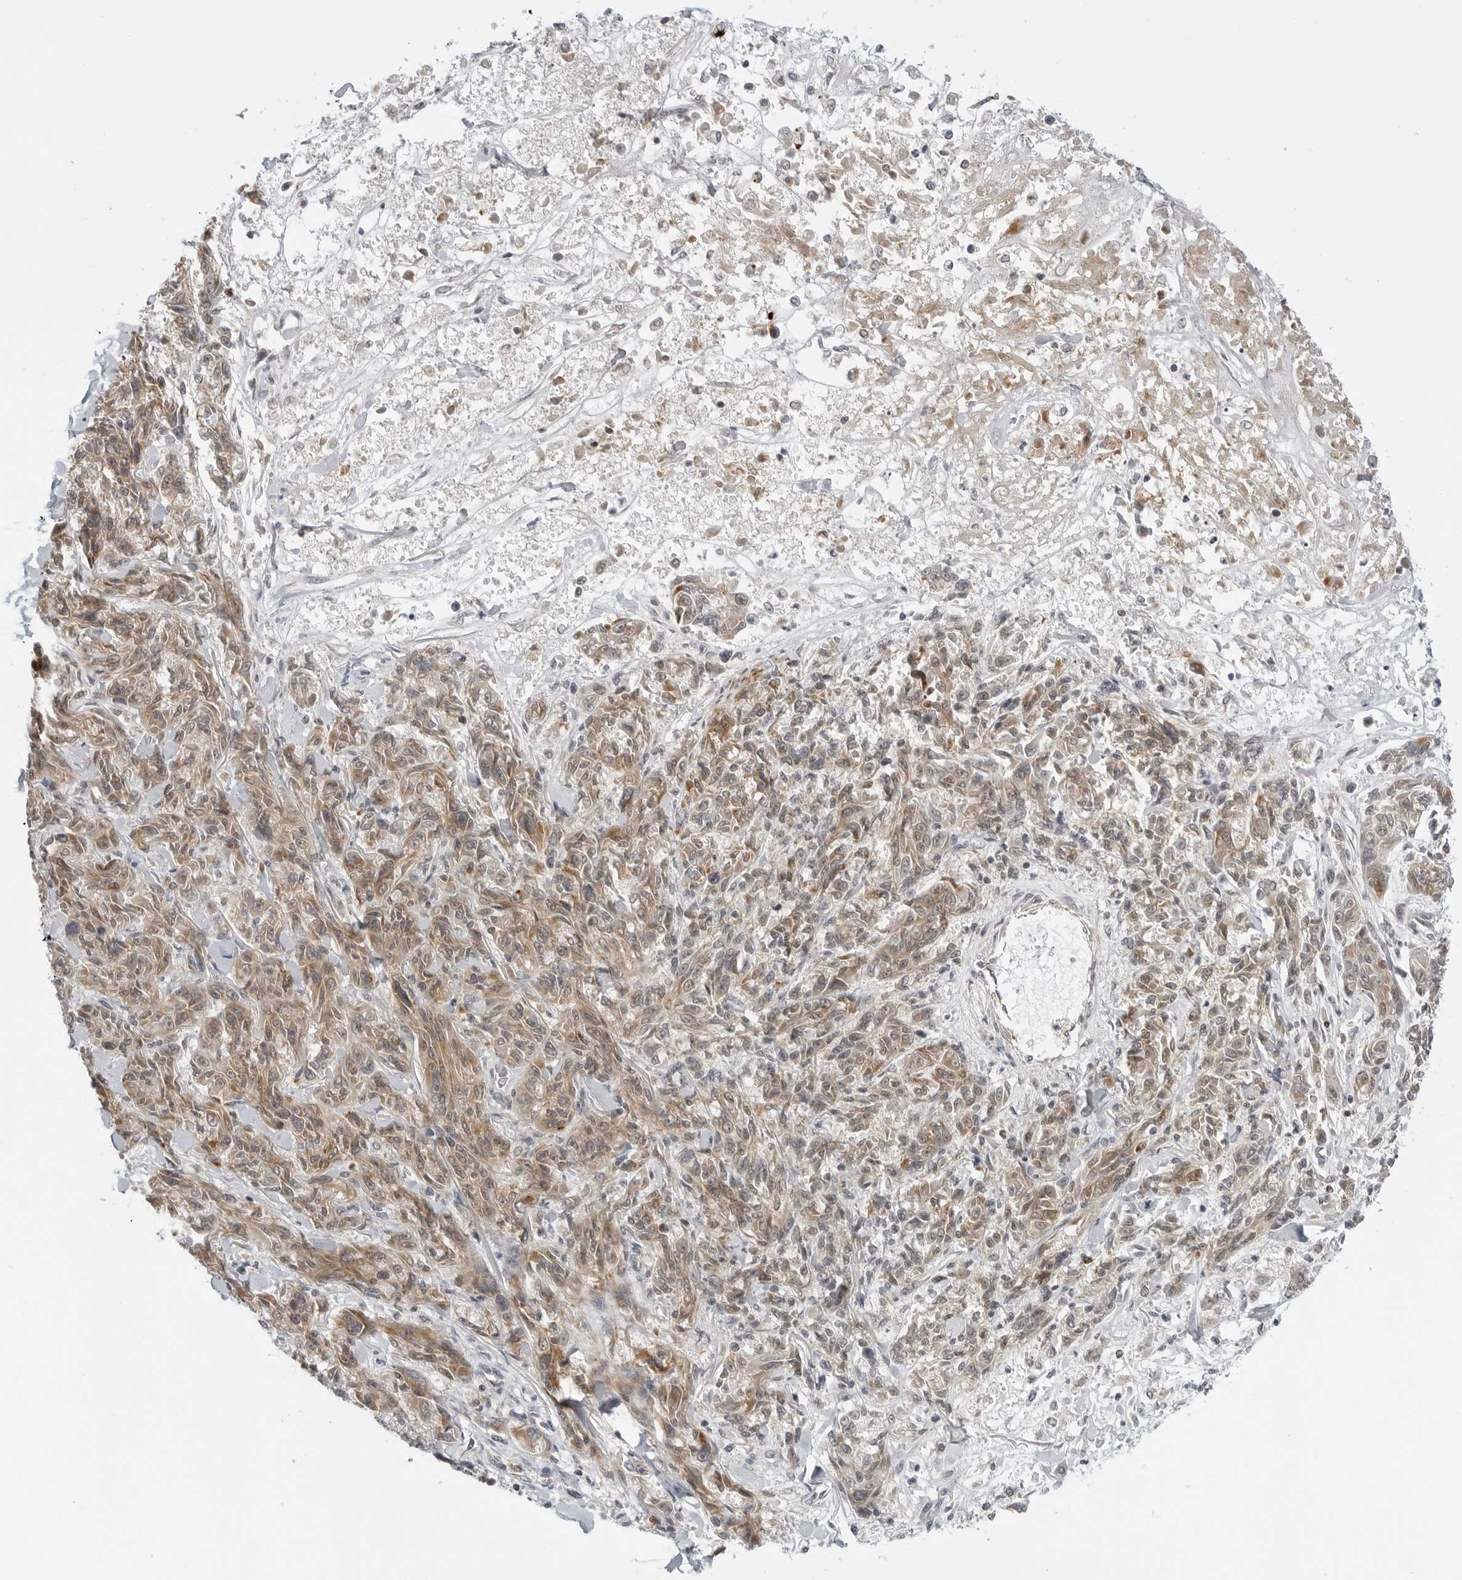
{"staining": {"intensity": "weak", "quantity": ">75%", "location": "cytoplasmic/membranous,nuclear"}, "tissue": "melanoma", "cell_type": "Tumor cells", "image_type": "cancer", "snomed": [{"axis": "morphology", "description": "Malignant melanoma, NOS"}, {"axis": "topography", "description": "Skin"}], "caption": "Weak cytoplasmic/membranous and nuclear expression for a protein is seen in about >75% of tumor cells of melanoma using immunohistochemistry (IHC).", "gene": "PEX2", "patient": {"sex": "male", "age": 53}}